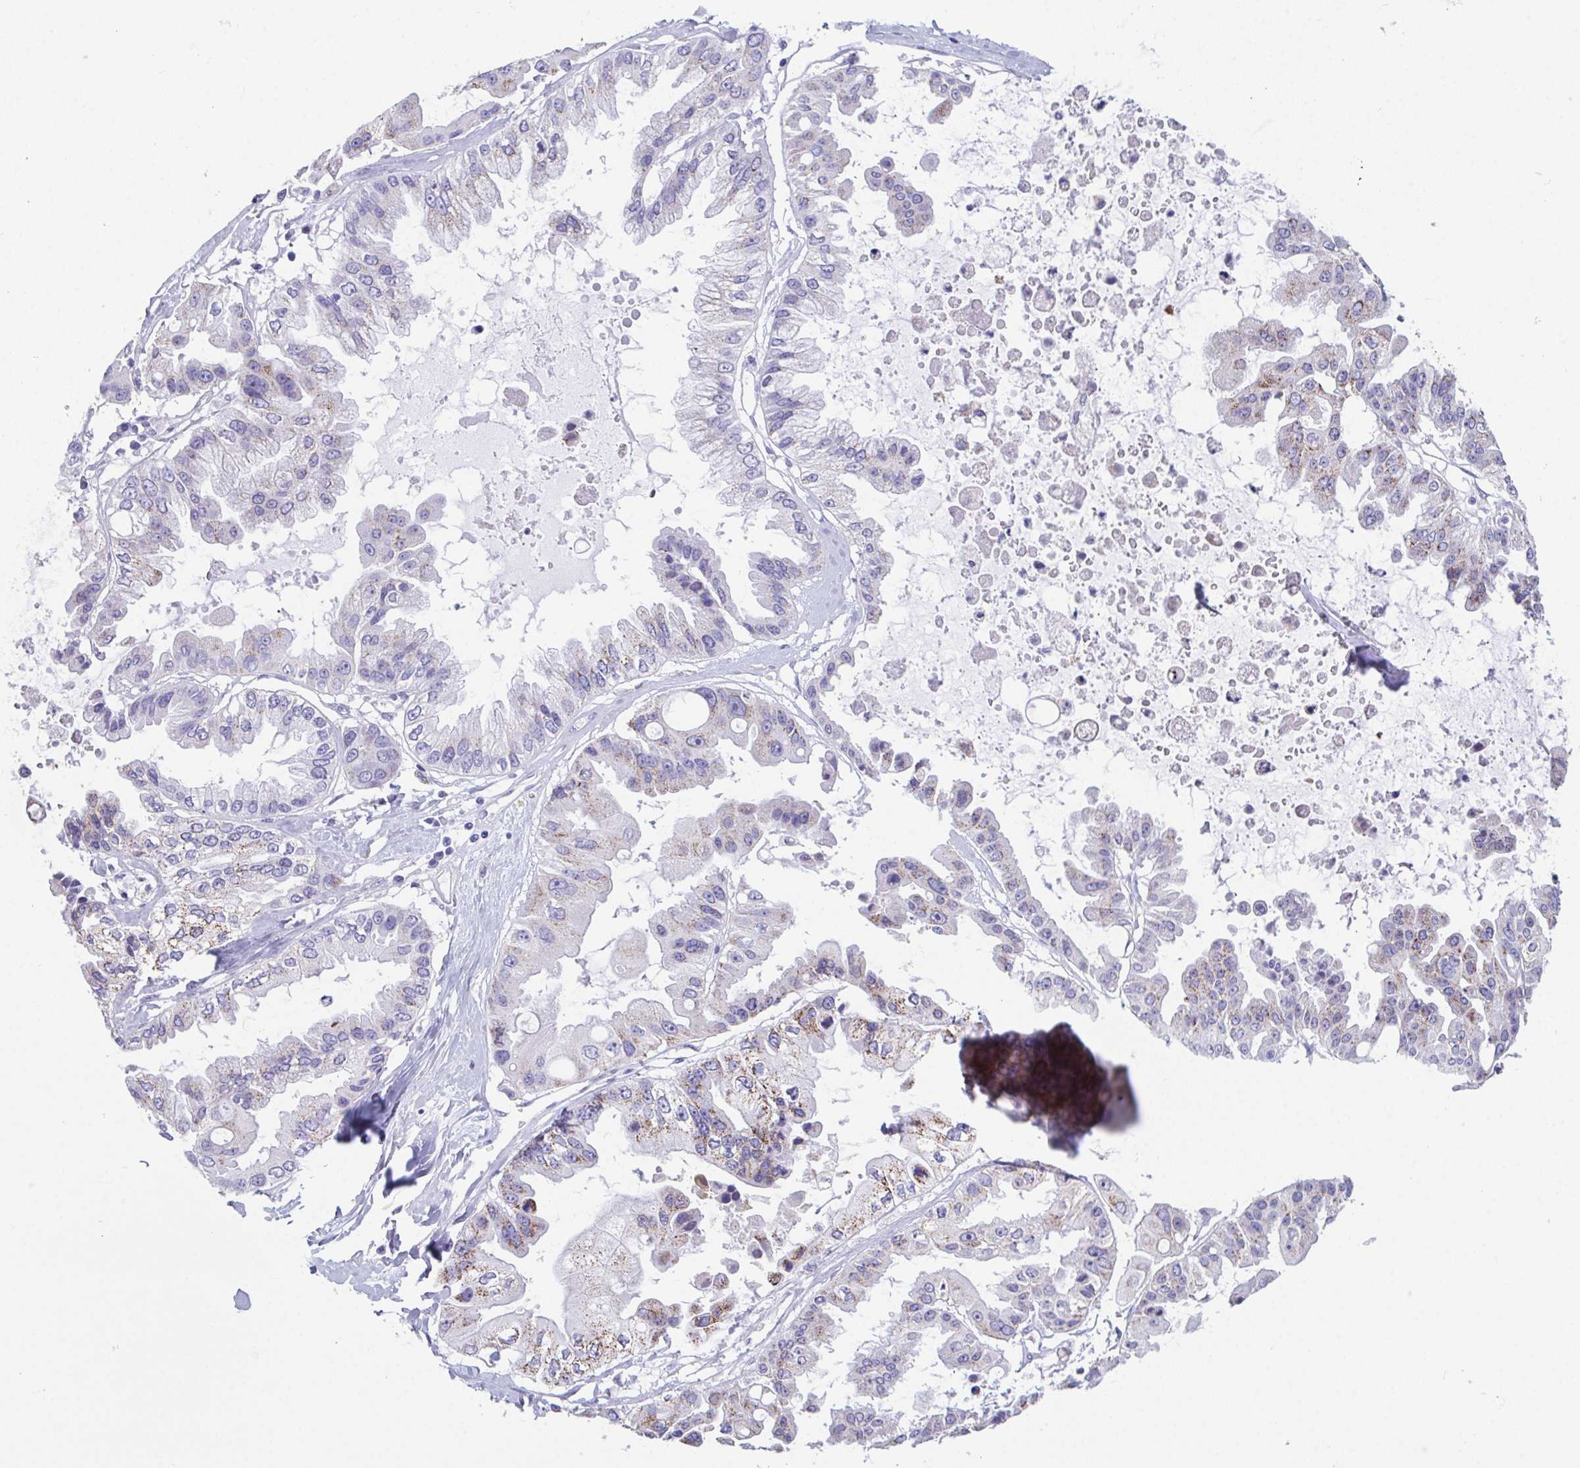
{"staining": {"intensity": "moderate", "quantity": "<25%", "location": "cytoplasmic/membranous"}, "tissue": "ovarian cancer", "cell_type": "Tumor cells", "image_type": "cancer", "snomed": [{"axis": "morphology", "description": "Cystadenocarcinoma, serous, NOS"}, {"axis": "topography", "description": "Ovary"}], "caption": "About <25% of tumor cells in ovarian serous cystadenocarcinoma show moderate cytoplasmic/membranous protein positivity as visualized by brown immunohistochemical staining.", "gene": "TEX19", "patient": {"sex": "female", "age": 56}}